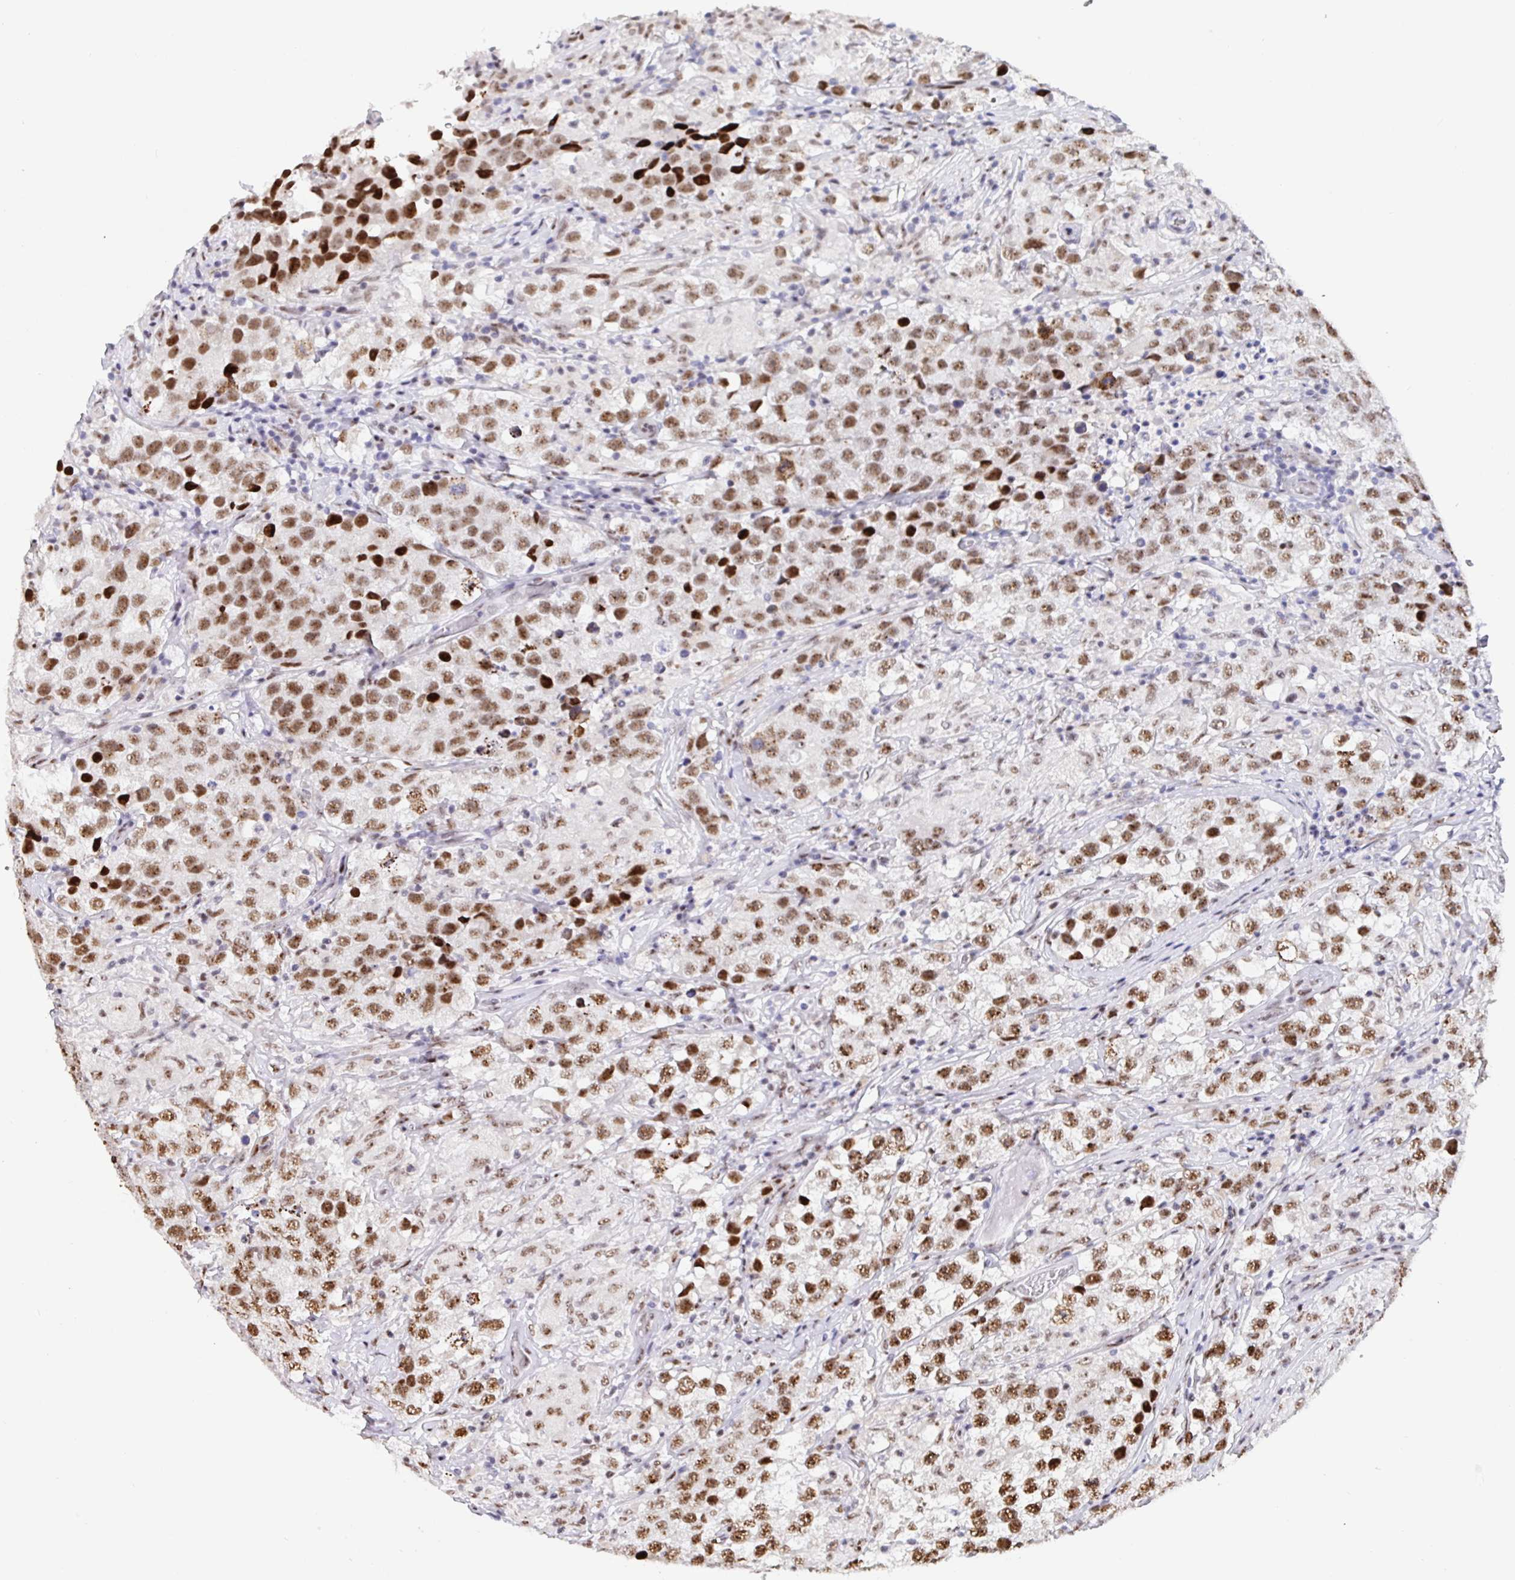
{"staining": {"intensity": "moderate", "quantity": ">75%", "location": "nuclear"}, "tissue": "testis cancer", "cell_type": "Tumor cells", "image_type": "cancer", "snomed": [{"axis": "morphology", "description": "Seminoma, NOS"}, {"axis": "topography", "description": "Testis"}], "caption": "DAB immunohistochemical staining of human testis cancer demonstrates moderate nuclear protein staining in about >75% of tumor cells.", "gene": "SETD5", "patient": {"sex": "male", "age": 46}}